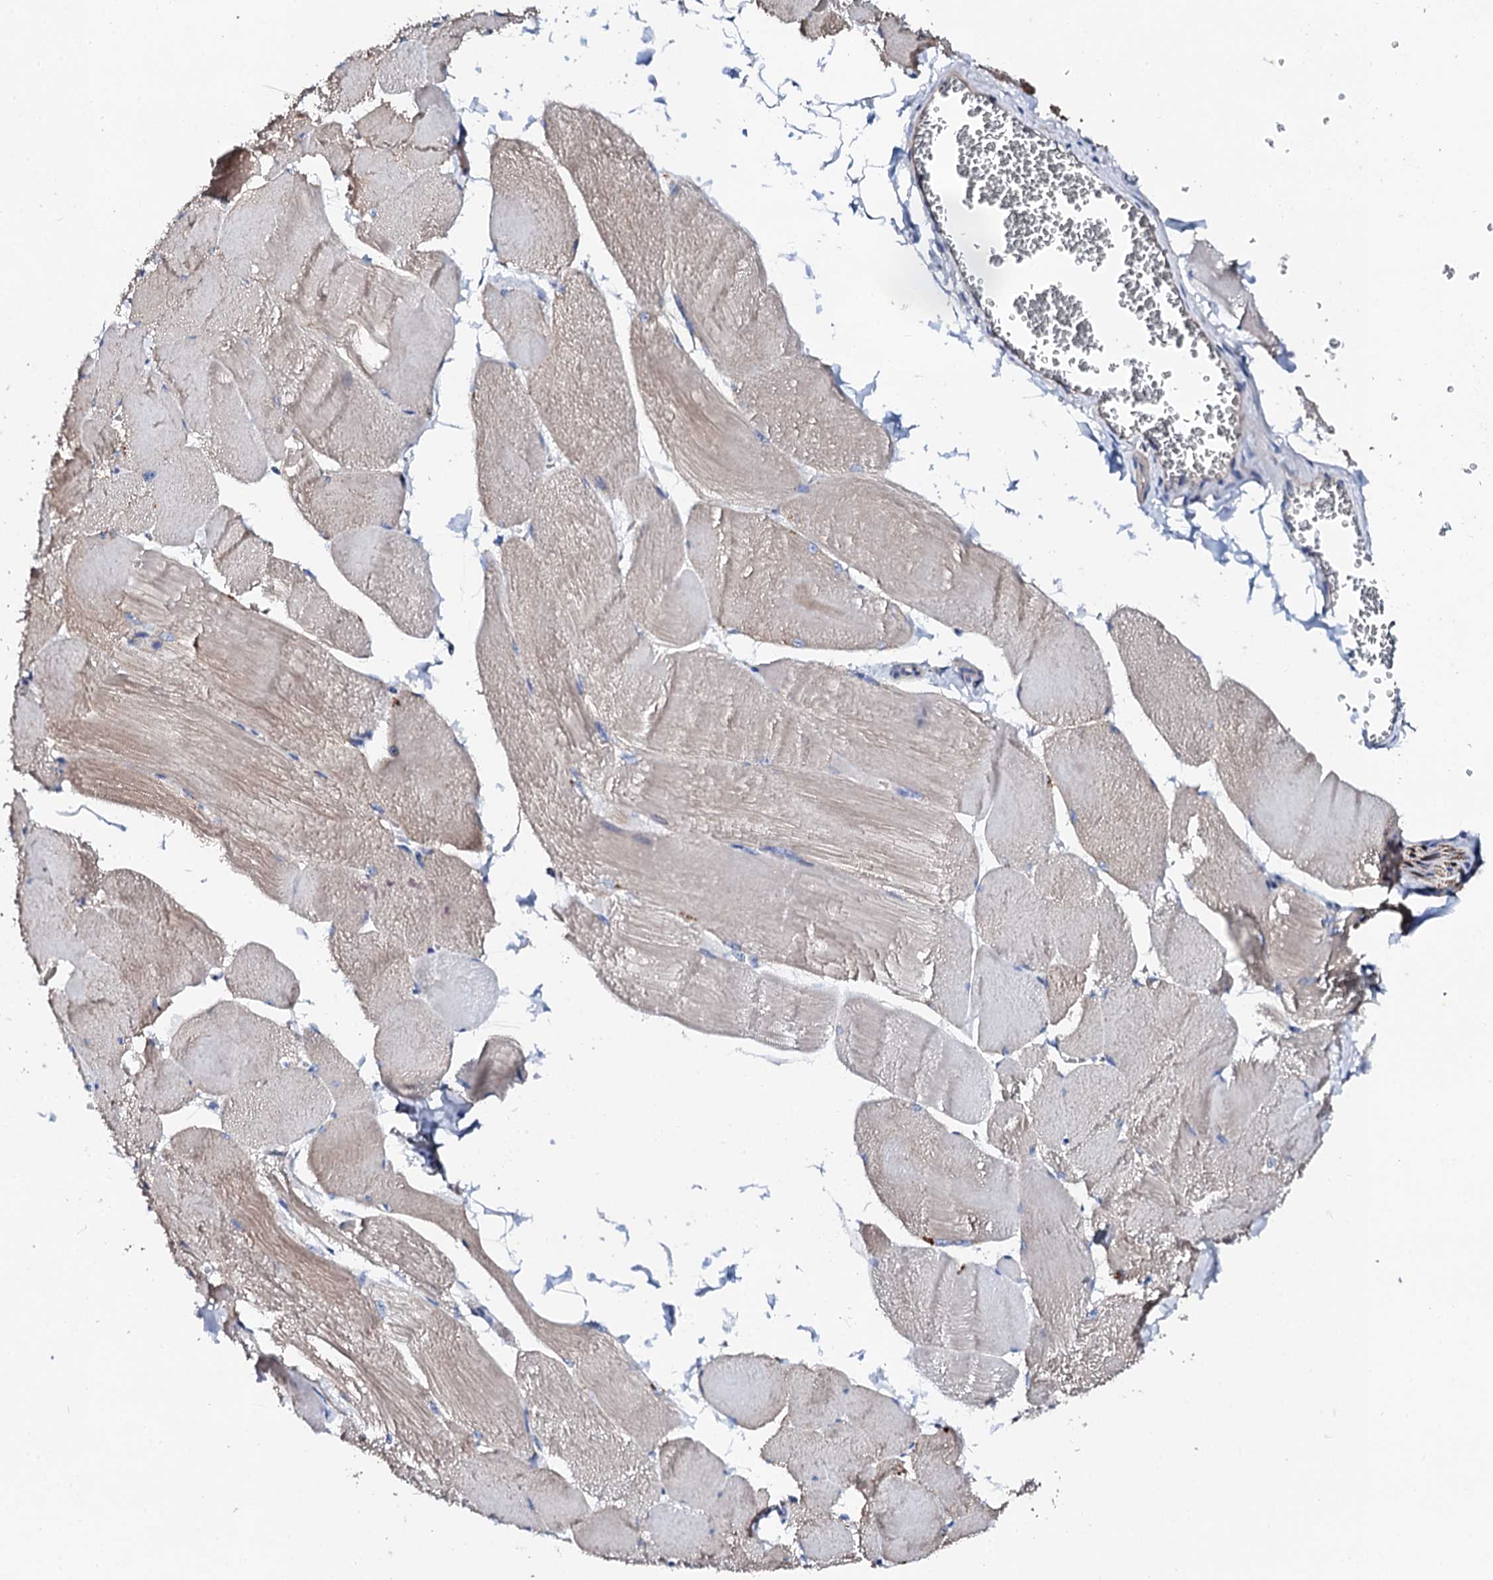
{"staining": {"intensity": "weak", "quantity": "<25%", "location": "cytoplasmic/membranous"}, "tissue": "skeletal muscle", "cell_type": "Myocytes", "image_type": "normal", "snomed": [{"axis": "morphology", "description": "Normal tissue, NOS"}, {"axis": "morphology", "description": "Basal cell carcinoma"}, {"axis": "topography", "description": "Skeletal muscle"}], "caption": "The photomicrograph shows no staining of myocytes in benign skeletal muscle. Nuclei are stained in blue.", "gene": "KLHL32", "patient": {"sex": "female", "age": 64}}